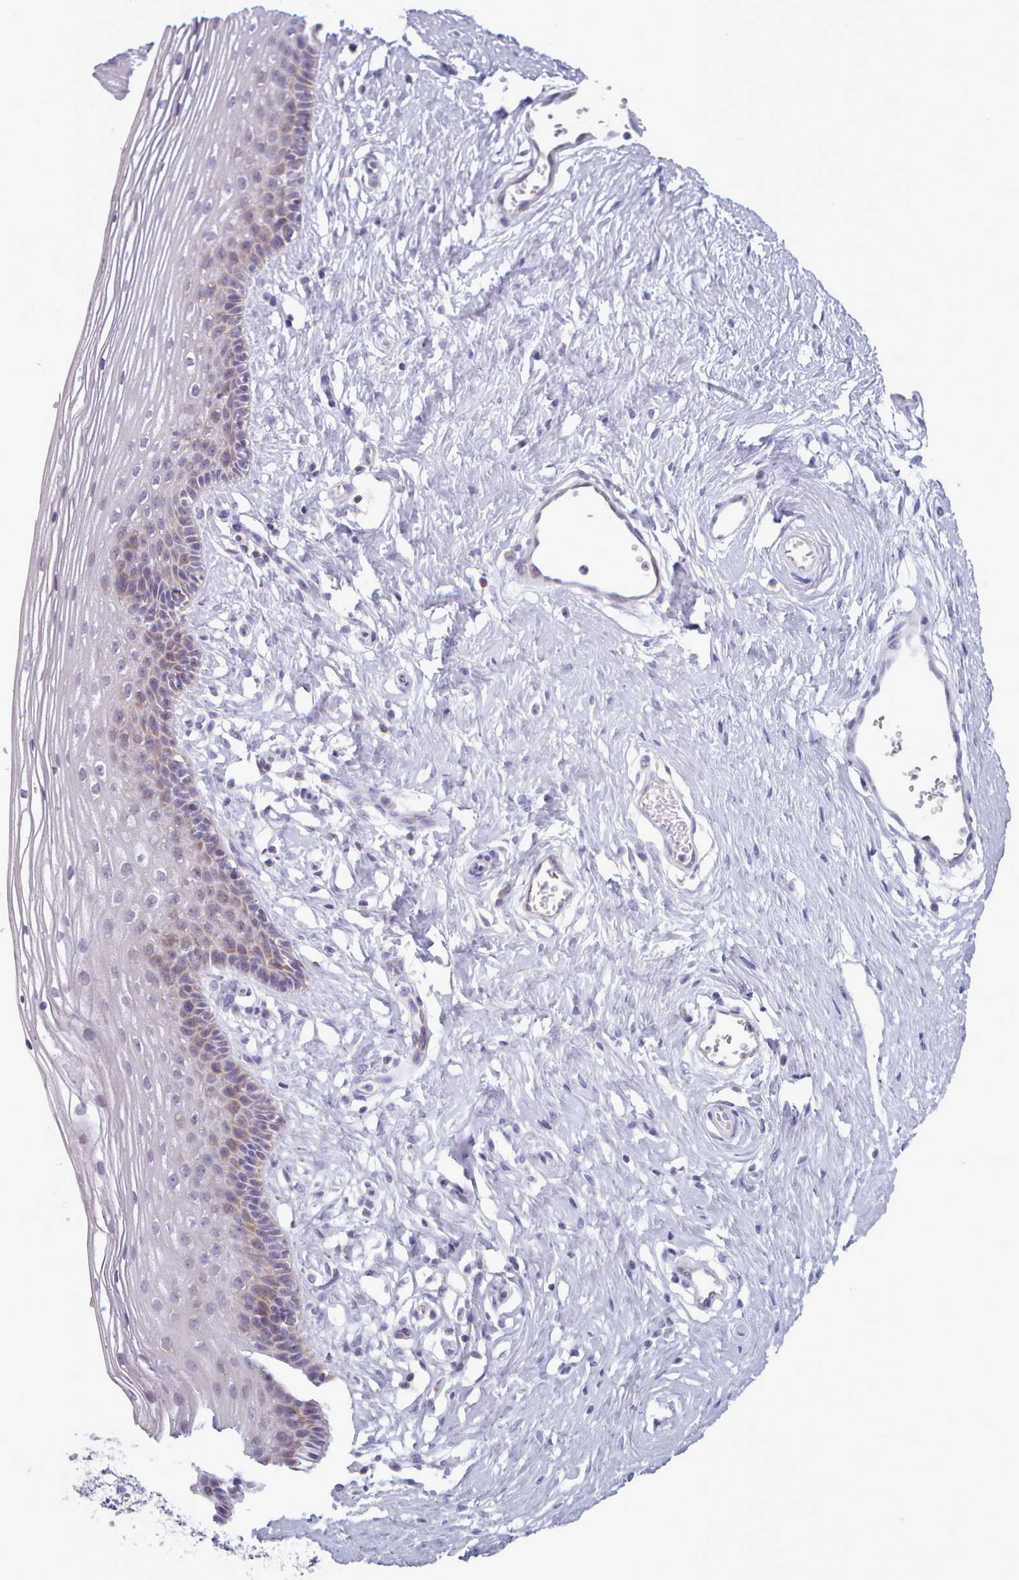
{"staining": {"intensity": "weak", "quantity": "25%-75%", "location": "cytoplasmic/membranous"}, "tissue": "vagina", "cell_type": "Squamous epithelial cells", "image_type": "normal", "snomed": [{"axis": "morphology", "description": "Normal tissue, NOS"}, {"axis": "topography", "description": "Vagina"}], "caption": "Normal vagina was stained to show a protein in brown. There is low levels of weak cytoplasmic/membranous positivity in approximately 25%-75% of squamous epithelial cells. The staining was performed using DAB (3,3'-diaminobenzidine) to visualize the protein expression in brown, while the nuclei were stained in blue with hematoxylin (Magnification: 20x).", "gene": "FAM170B", "patient": {"sex": "female", "age": 46}}